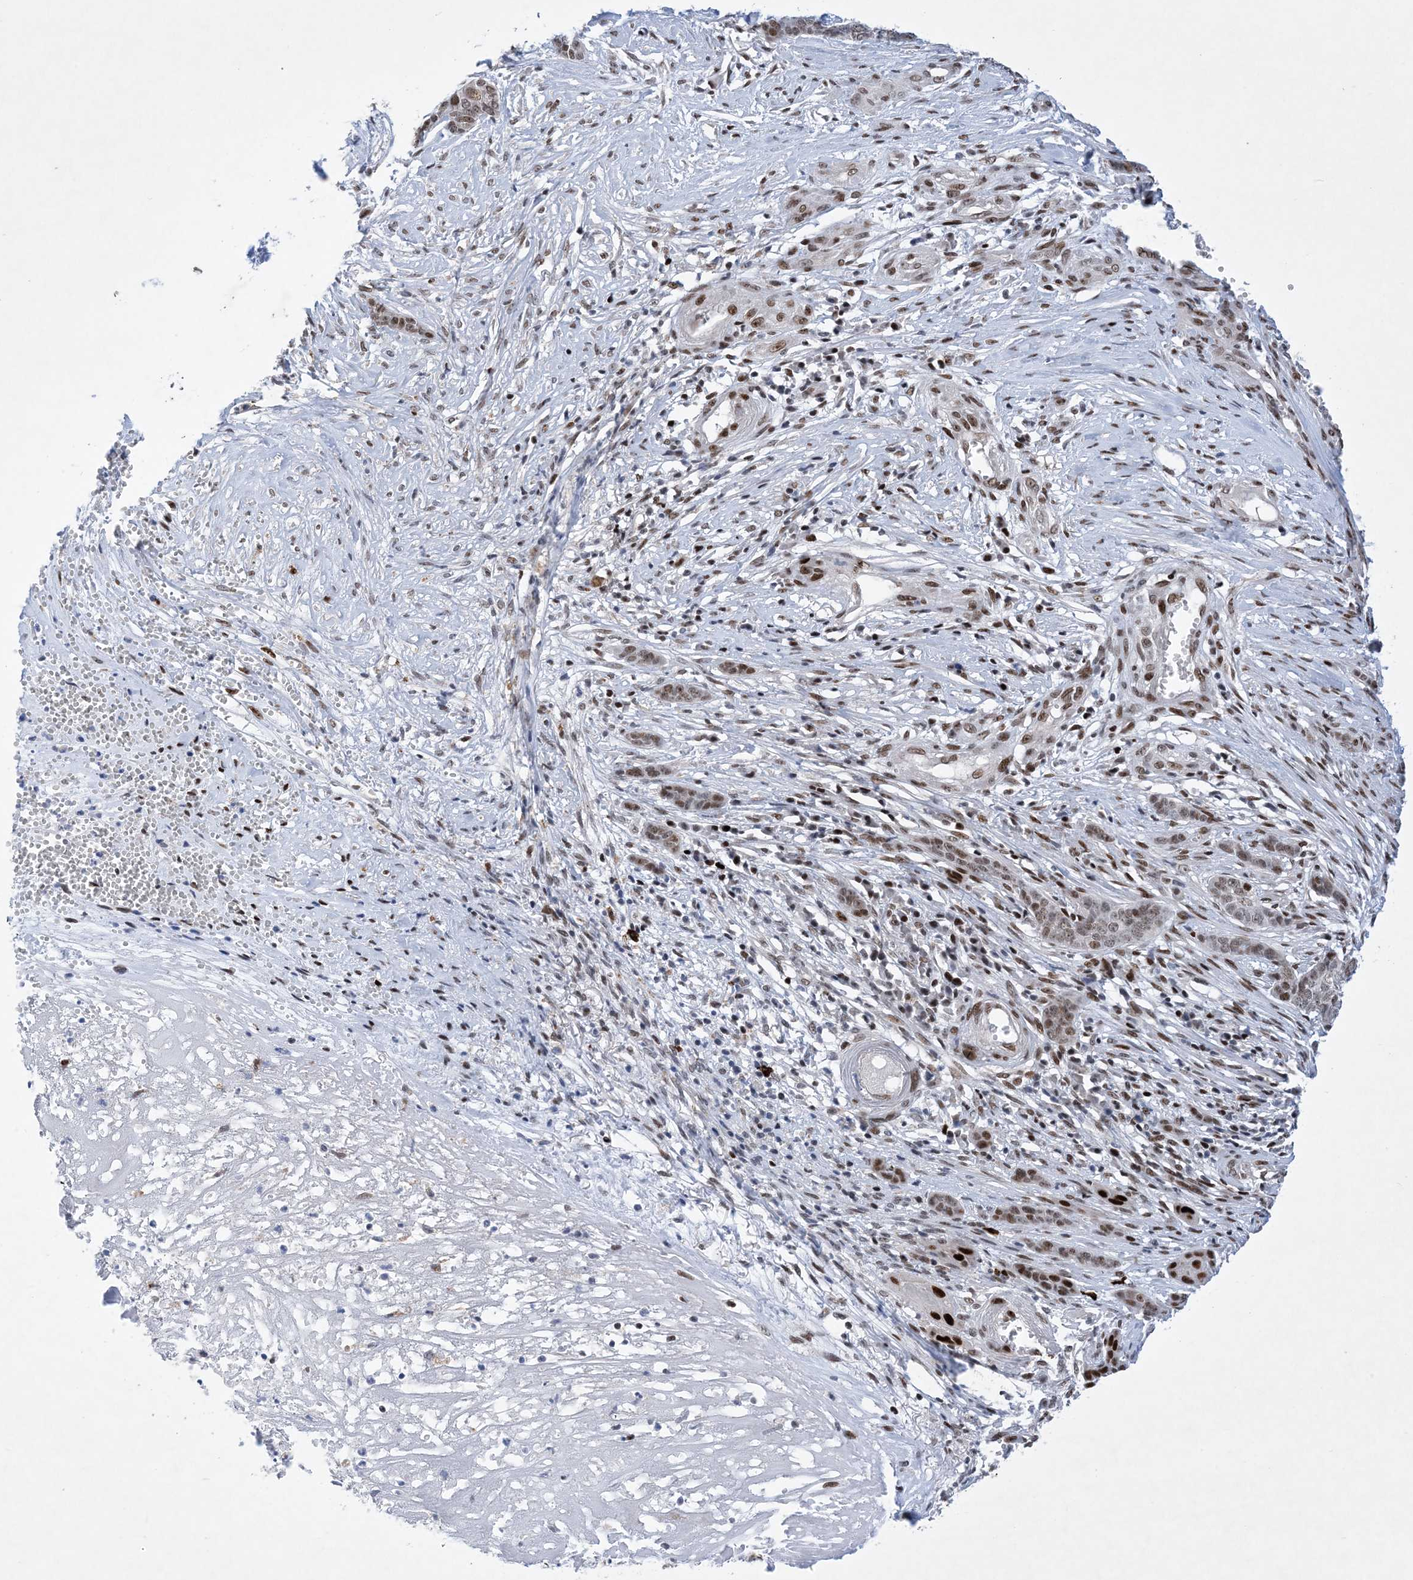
{"staining": {"intensity": "moderate", "quantity": ">75%", "location": "nuclear"}, "tissue": "skin cancer", "cell_type": "Tumor cells", "image_type": "cancer", "snomed": [{"axis": "morphology", "description": "Basal cell carcinoma"}, {"axis": "topography", "description": "Skin"}], "caption": "Immunohistochemical staining of skin cancer shows medium levels of moderate nuclear staining in approximately >75% of tumor cells. (Brightfield microscopy of DAB IHC at high magnification).", "gene": "TSPYL1", "patient": {"sex": "female", "age": 64}}